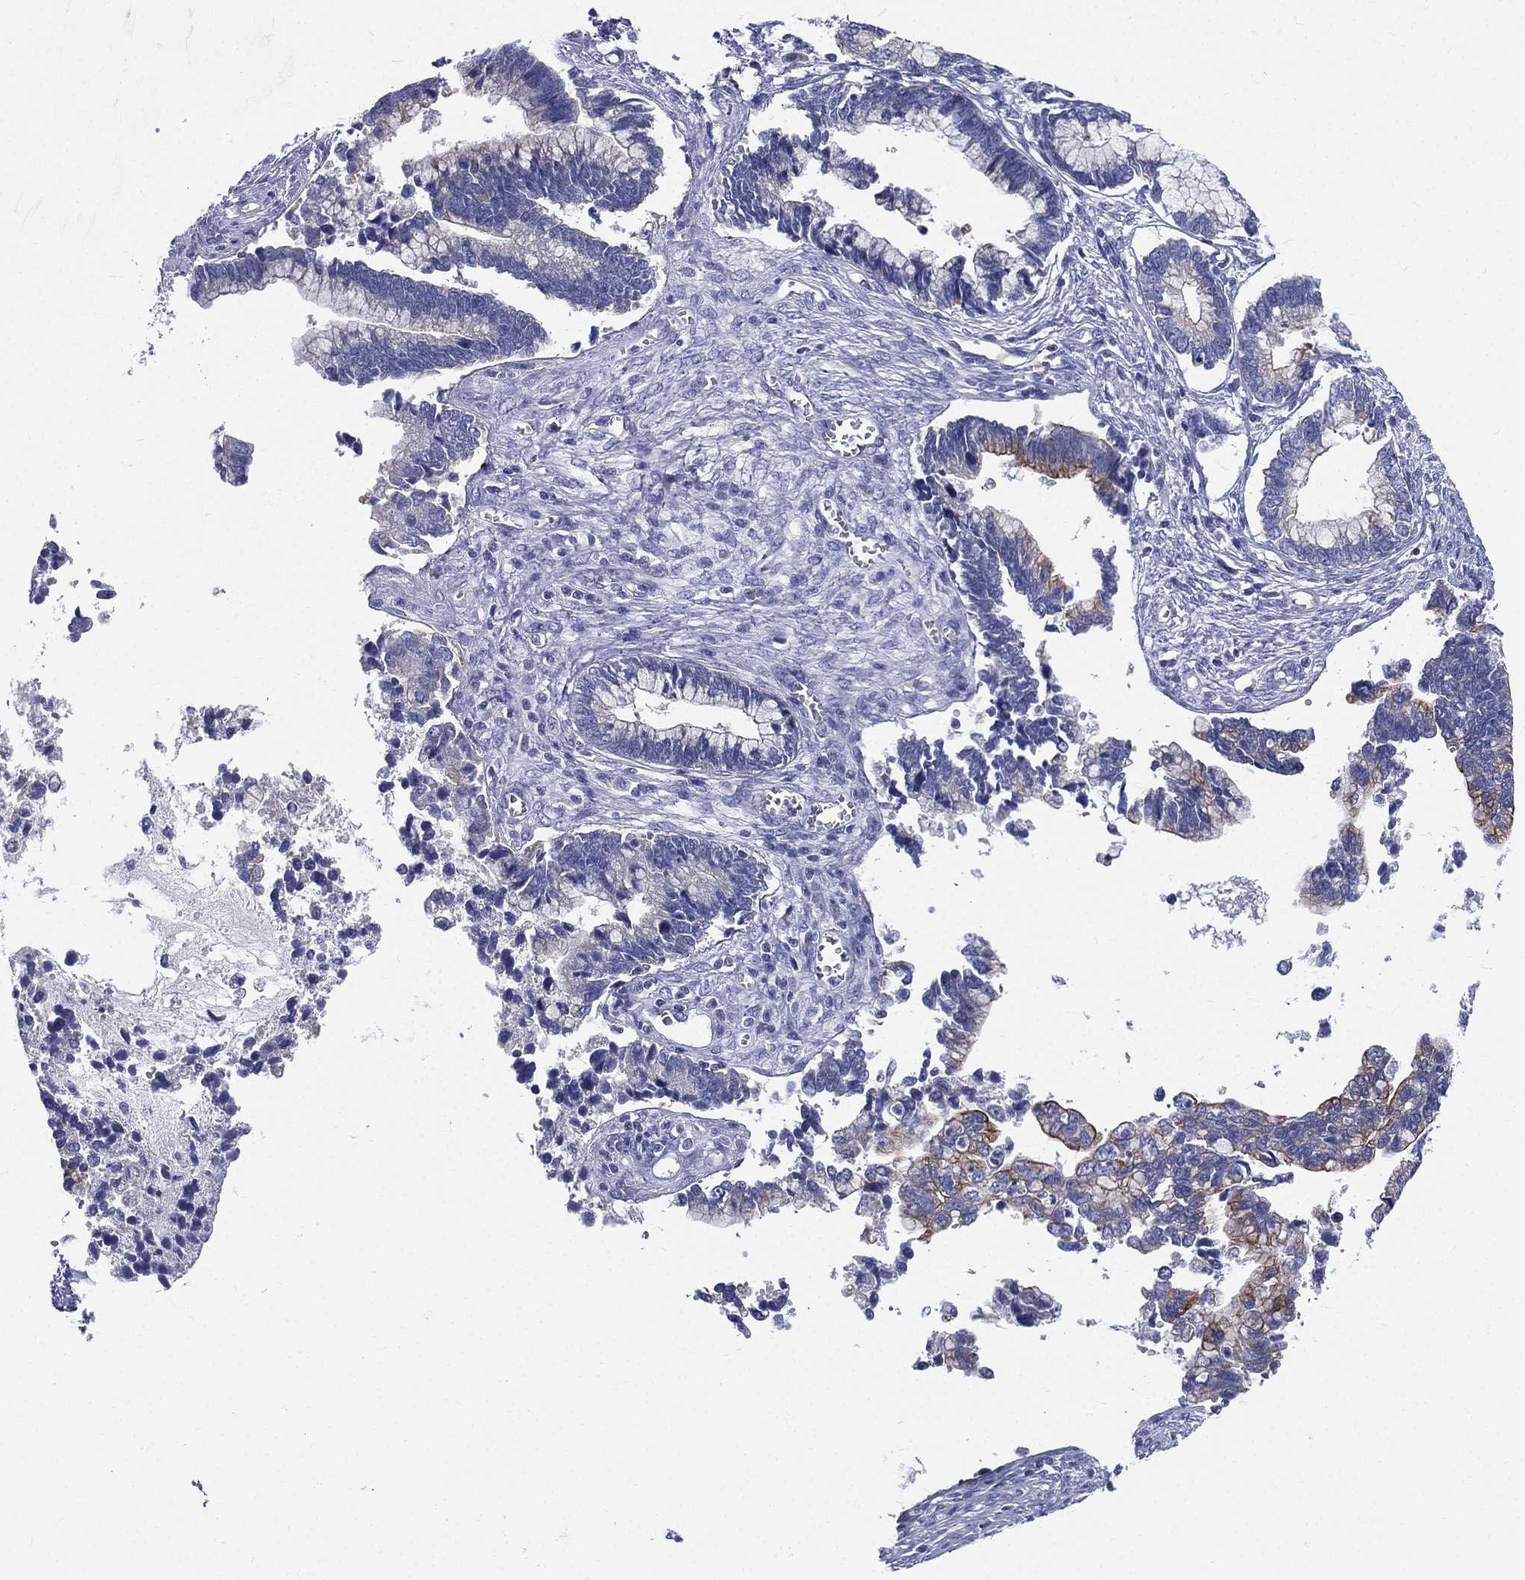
{"staining": {"intensity": "moderate", "quantity": "<25%", "location": "cytoplasmic/membranous"}, "tissue": "cervical cancer", "cell_type": "Tumor cells", "image_type": "cancer", "snomed": [{"axis": "morphology", "description": "Adenocarcinoma, NOS"}, {"axis": "topography", "description": "Cervix"}], "caption": "Immunohistochemical staining of human adenocarcinoma (cervical) demonstrates moderate cytoplasmic/membranous protein staining in about <25% of tumor cells.", "gene": "PWWP3A", "patient": {"sex": "female", "age": 44}}